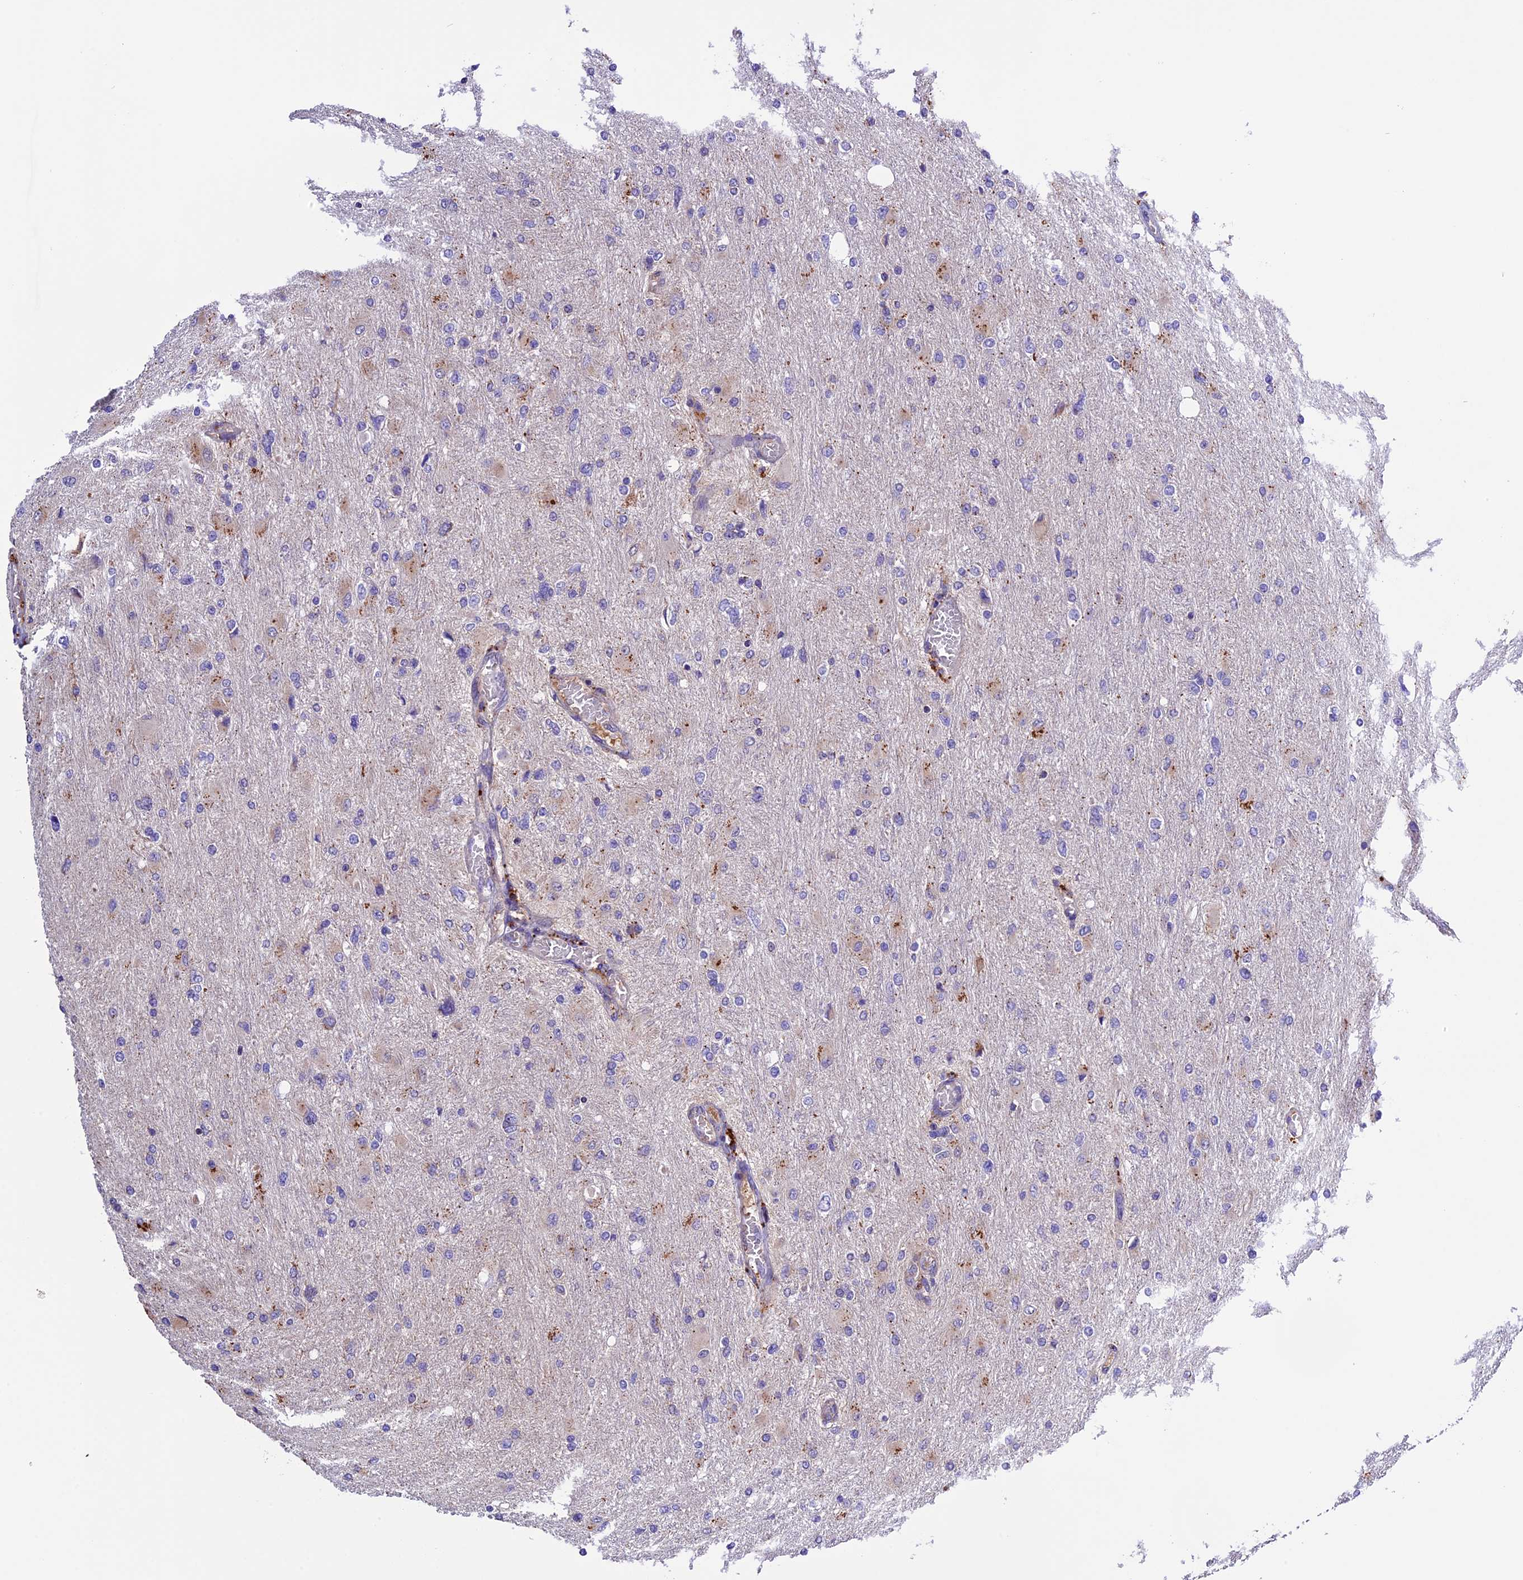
{"staining": {"intensity": "weak", "quantity": "<25%", "location": "cytoplasmic/membranous"}, "tissue": "glioma", "cell_type": "Tumor cells", "image_type": "cancer", "snomed": [{"axis": "morphology", "description": "Glioma, malignant, High grade"}, {"axis": "topography", "description": "Cerebral cortex"}], "caption": "Protein analysis of glioma shows no significant expression in tumor cells.", "gene": "METTL22", "patient": {"sex": "female", "age": 36}}